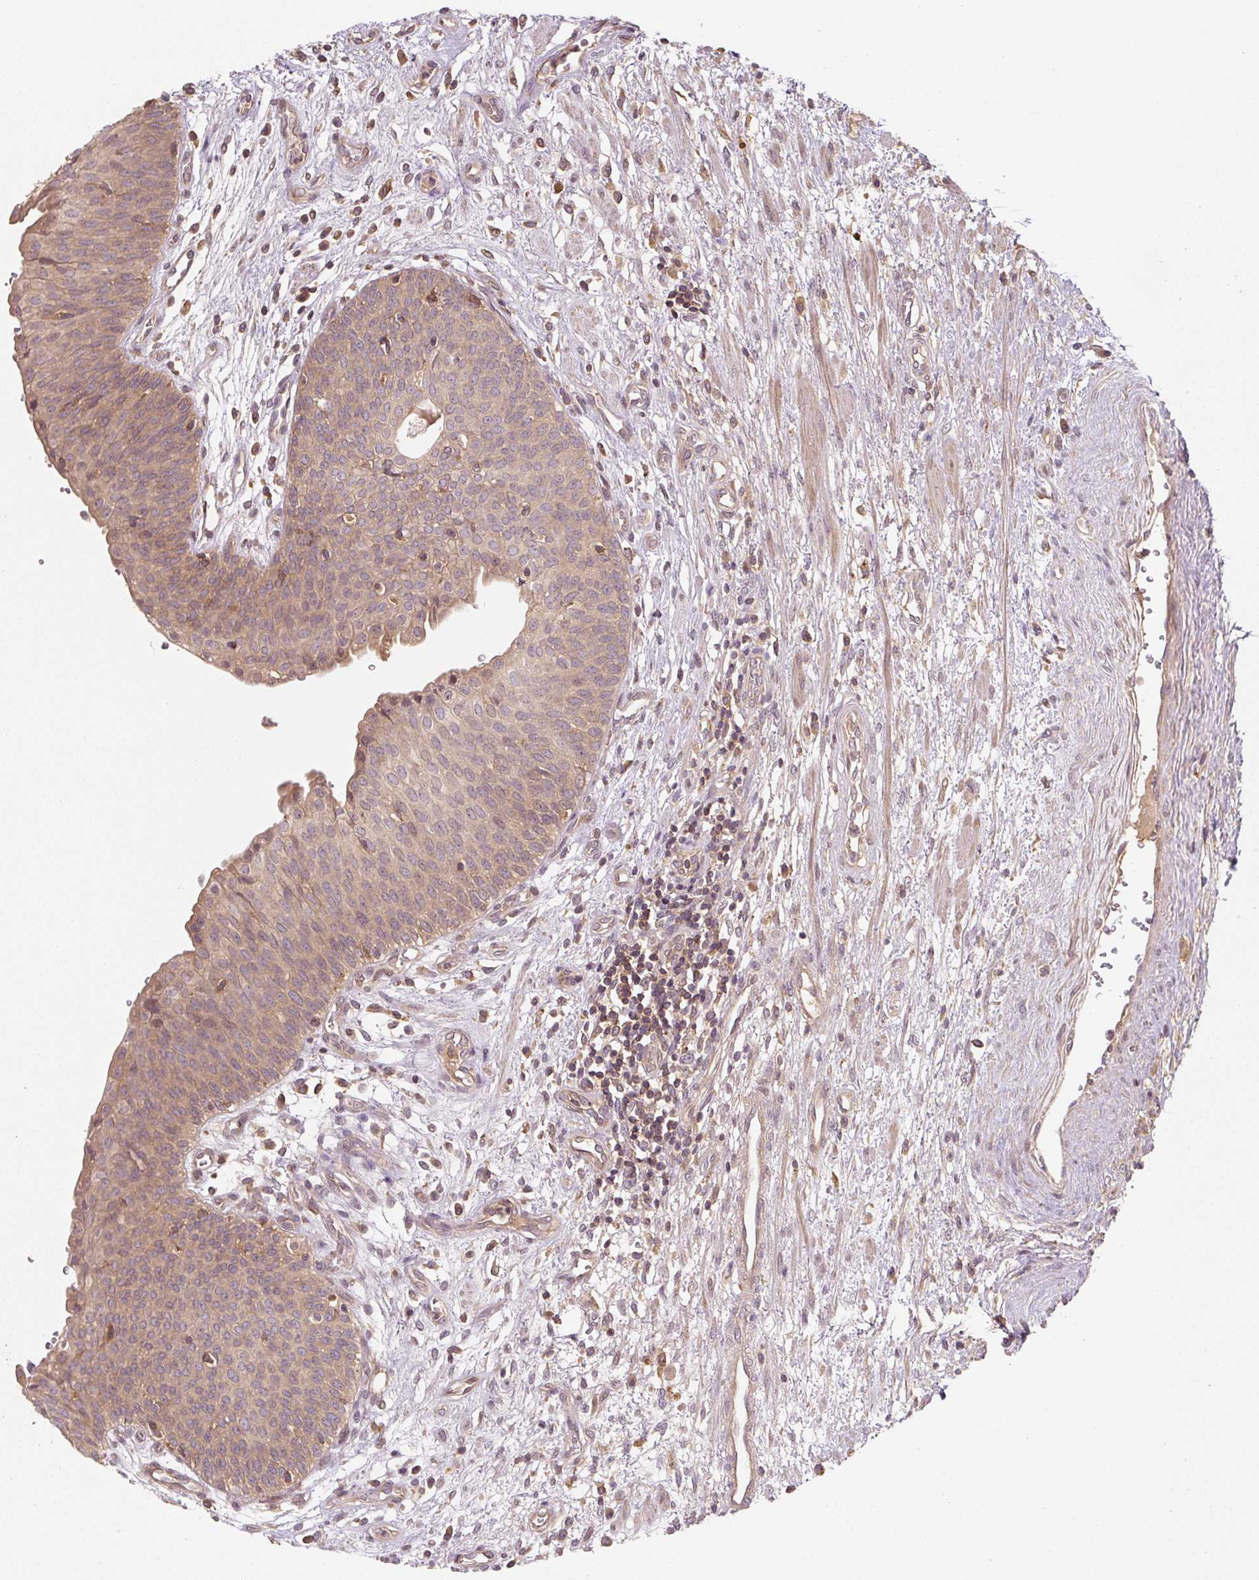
{"staining": {"intensity": "weak", "quantity": "25%-75%", "location": "cytoplasmic/membranous,nuclear"}, "tissue": "urinary bladder", "cell_type": "Urothelial cells", "image_type": "normal", "snomed": [{"axis": "morphology", "description": "Normal tissue, NOS"}, {"axis": "topography", "description": "Urinary bladder"}], "caption": "This micrograph exhibits unremarkable urinary bladder stained with IHC to label a protein in brown. The cytoplasmic/membranous,nuclear of urothelial cells show weak positivity for the protein. Nuclei are counter-stained blue.", "gene": "C2orf73", "patient": {"sex": "male", "age": 55}}